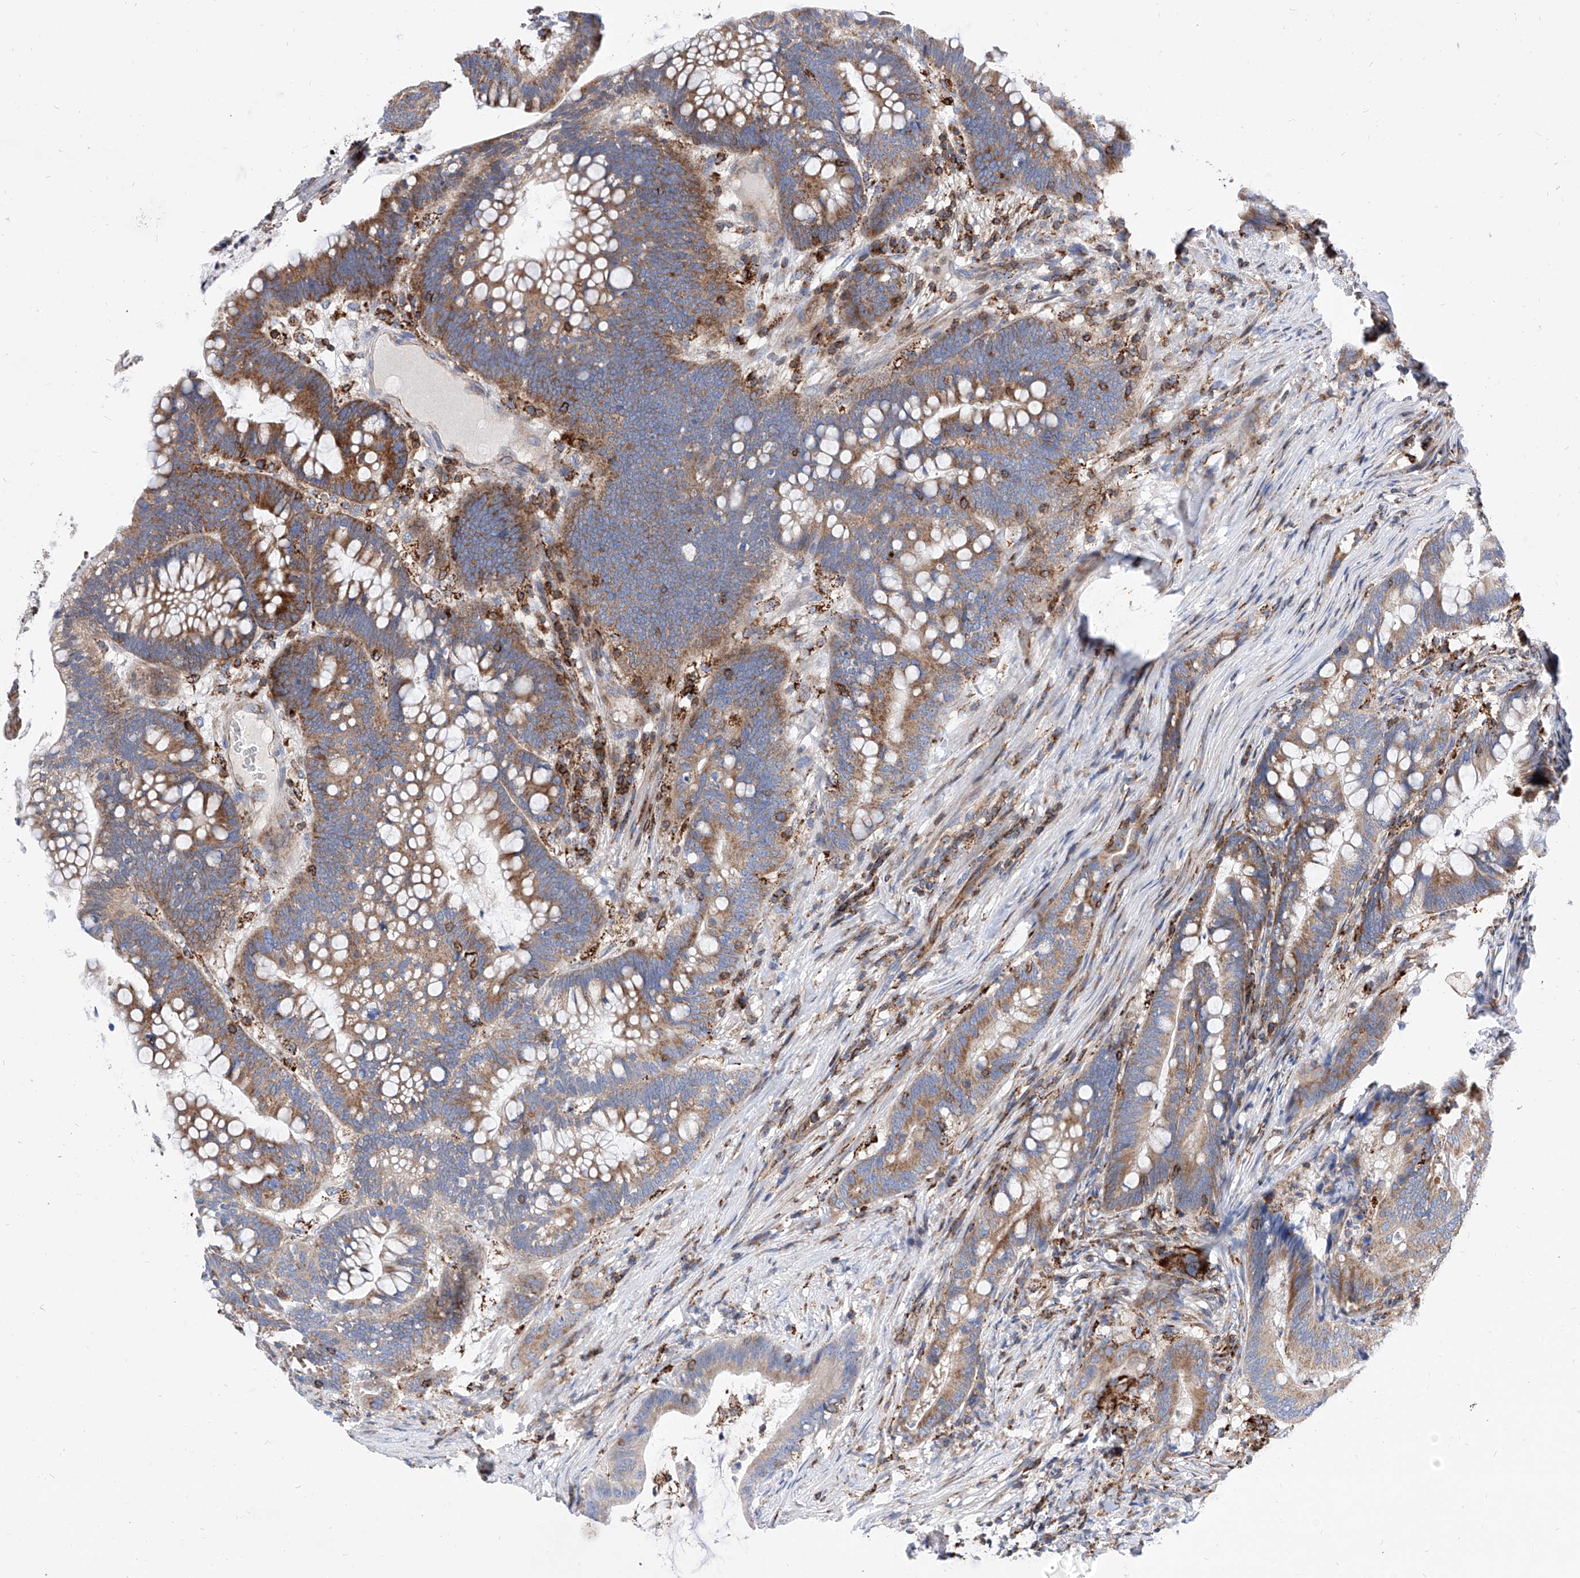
{"staining": {"intensity": "moderate", "quantity": ">75%", "location": "cytoplasmic/membranous"}, "tissue": "colorectal cancer", "cell_type": "Tumor cells", "image_type": "cancer", "snomed": [{"axis": "morphology", "description": "Adenocarcinoma, NOS"}, {"axis": "topography", "description": "Colon"}], "caption": "DAB immunohistochemical staining of adenocarcinoma (colorectal) shows moderate cytoplasmic/membranous protein expression in approximately >75% of tumor cells.", "gene": "CPNE5", "patient": {"sex": "female", "age": 66}}